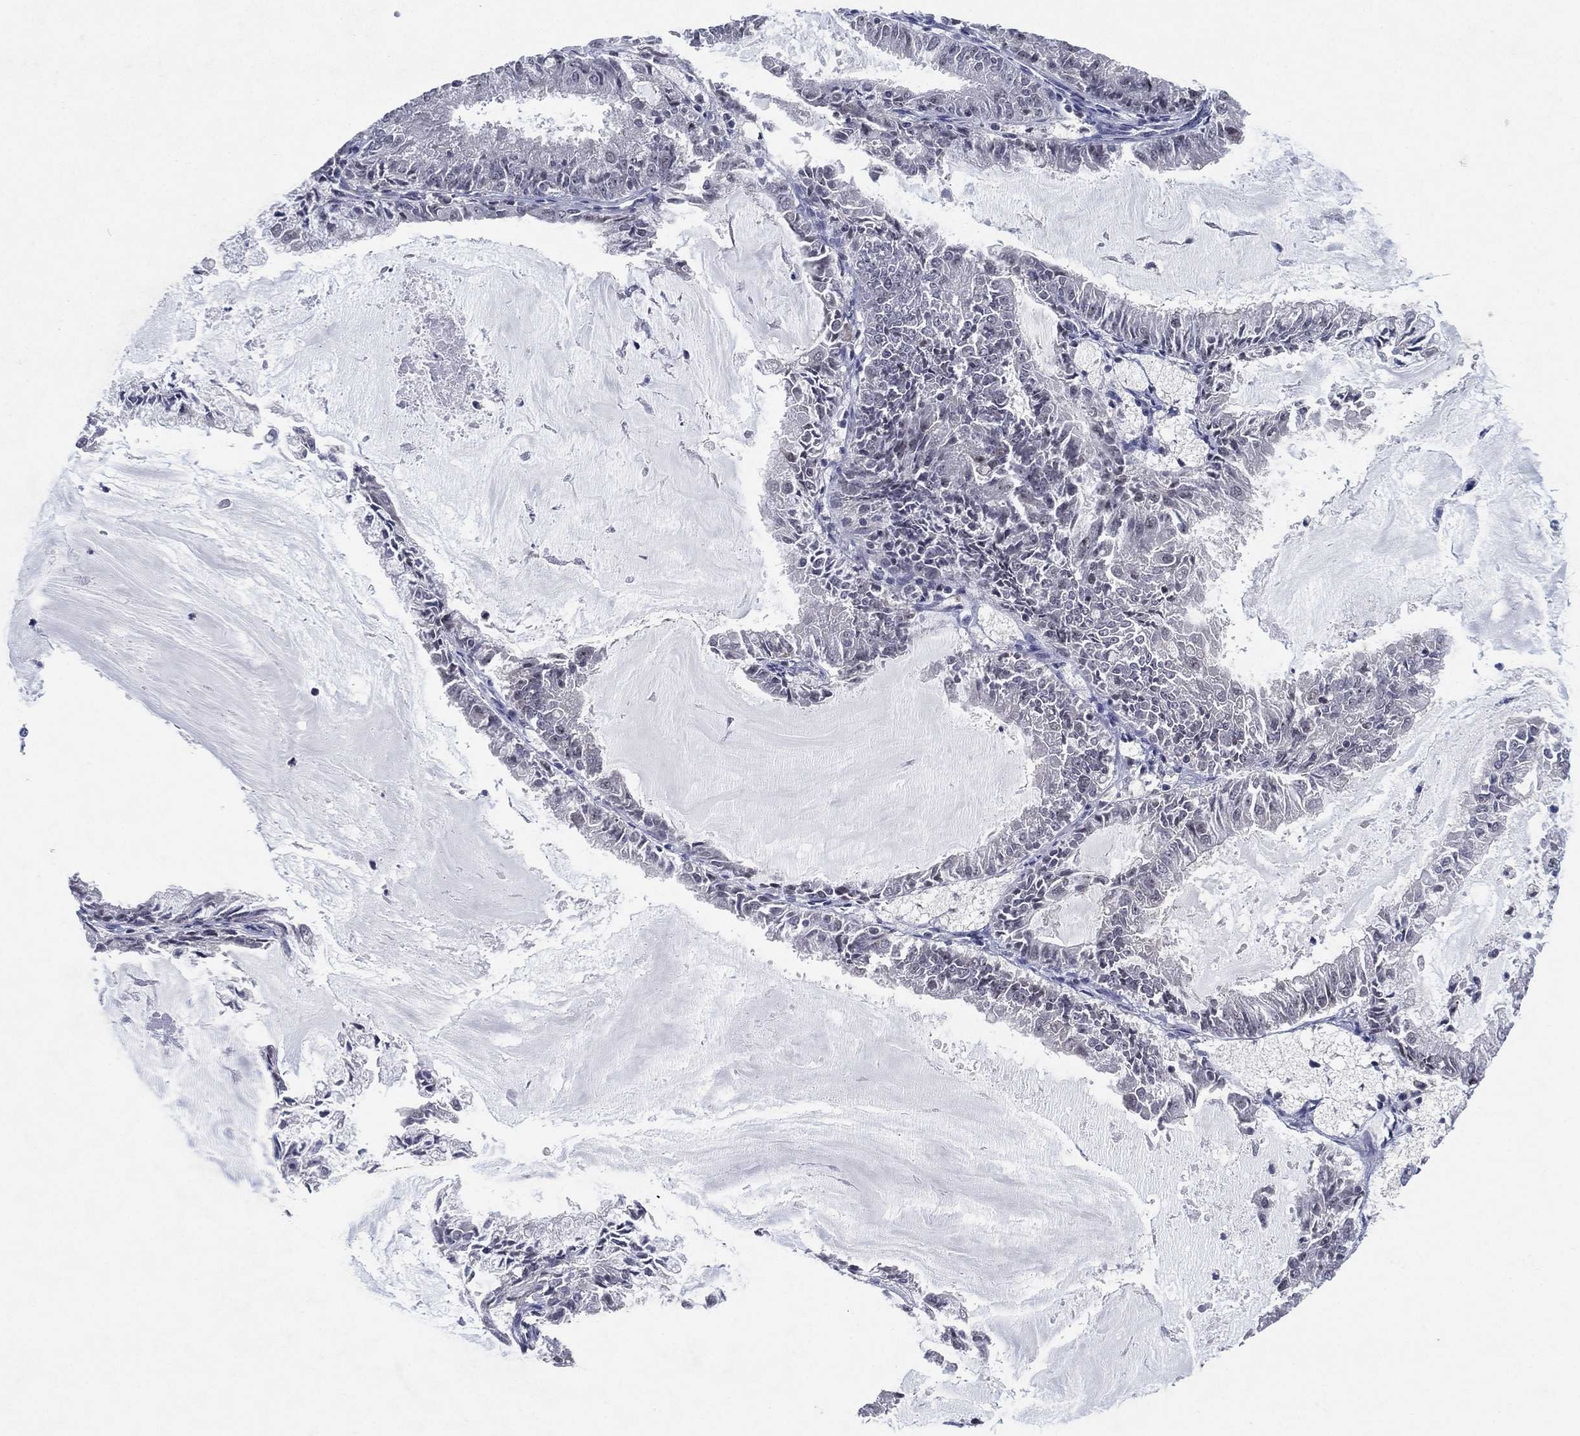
{"staining": {"intensity": "negative", "quantity": "none", "location": "none"}, "tissue": "endometrial cancer", "cell_type": "Tumor cells", "image_type": "cancer", "snomed": [{"axis": "morphology", "description": "Adenocarcinoma, NOS"}, {"axis": "topography", "description": "Endometrium"}], "caption": "Micrograph shows no protein staining in tumor cells of endometrial cancer (adenocarcinoma) tissue.", "gene": "DGCR8", "patient": {"sex": "female", "age": 57}}